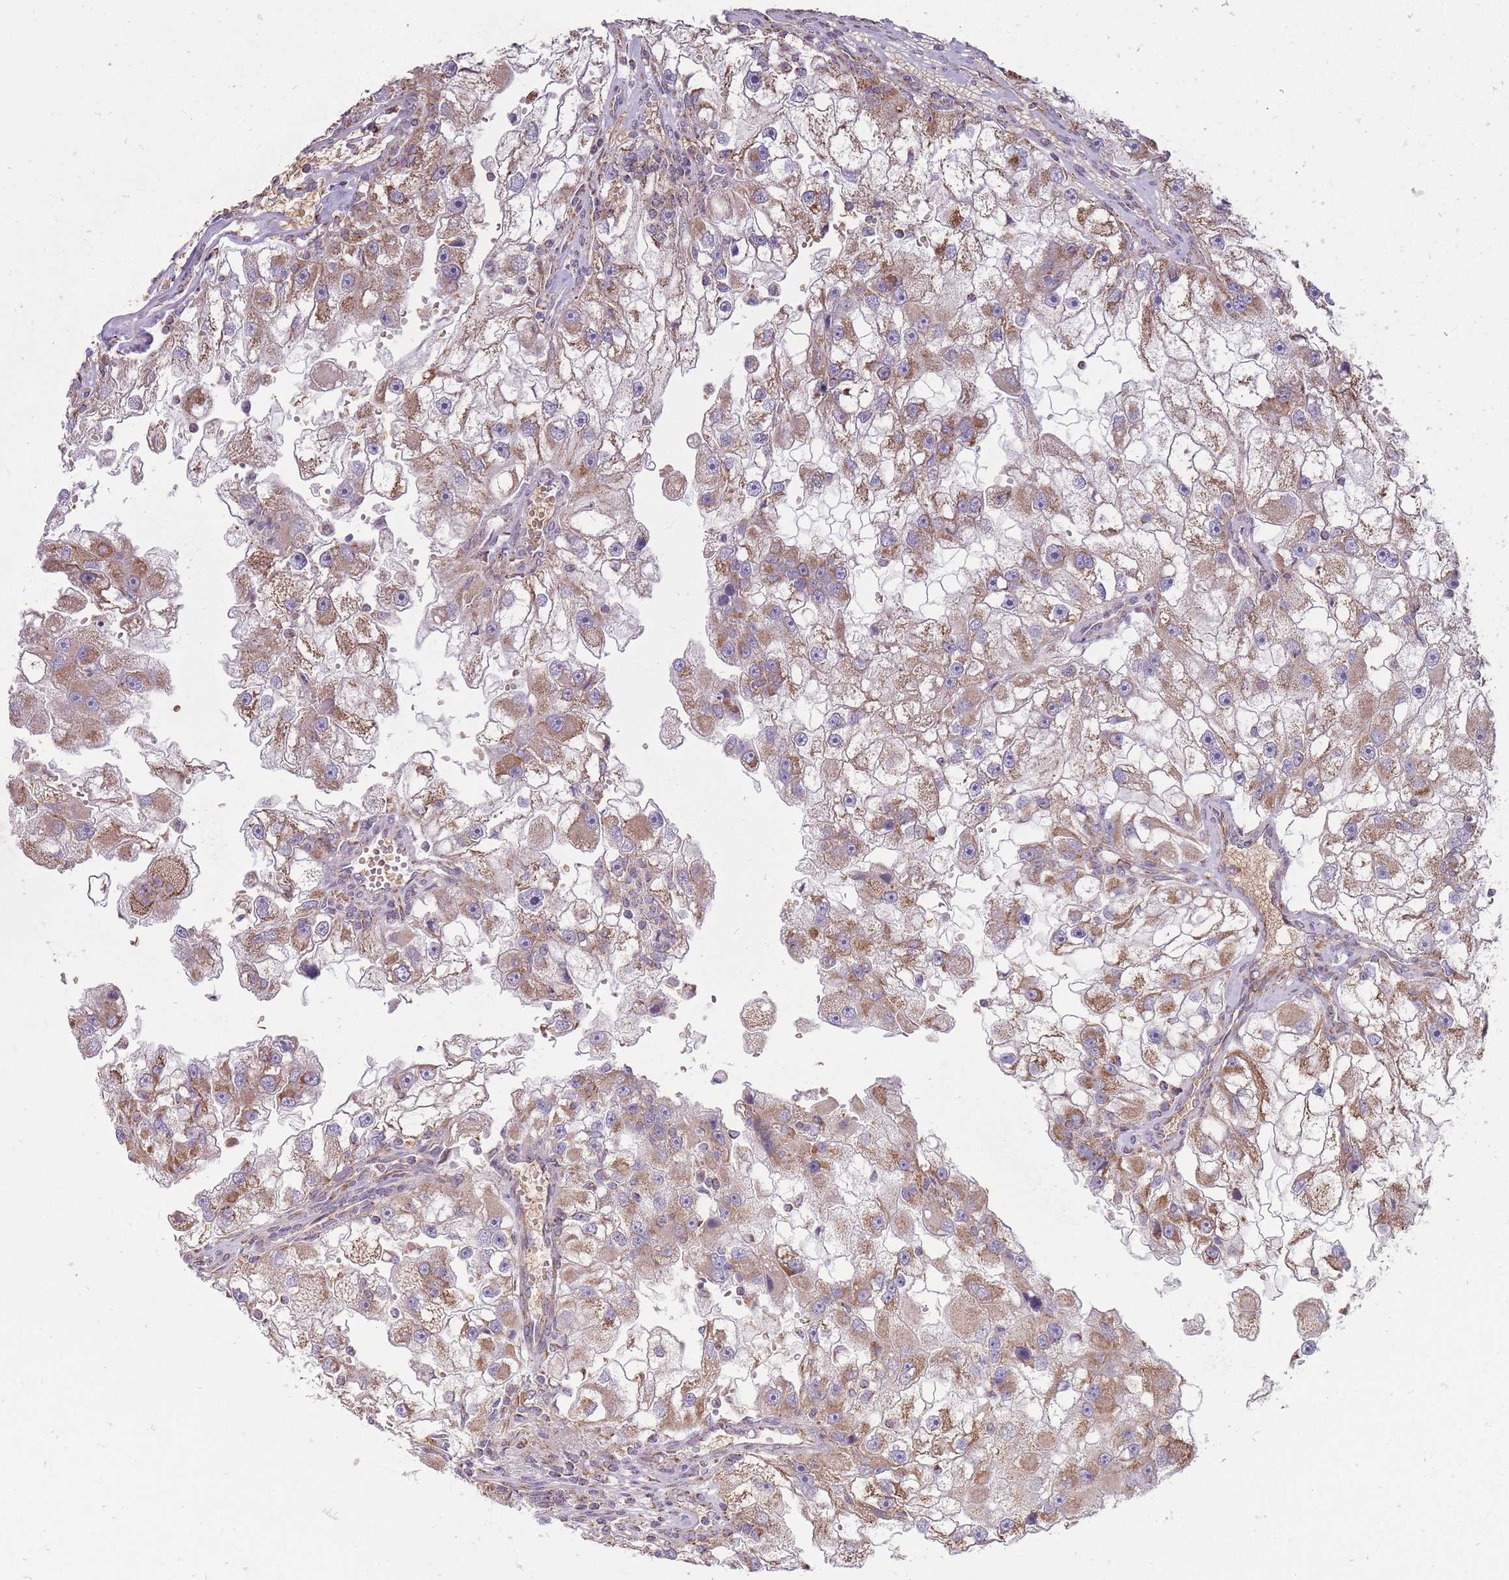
{"staining": {"intensity": "moderate", "quantity": ">75%", "location": "cytoplasmic/membranous"}, "tissue": "renal cancer", "cell_type": "Tumor cells", "image_type": "cancer", "snomed": [{"axis": "morphology", "description": "Adenocarcinoma, NOS"}, {"axis": "topography", "description": "Kidney"}], "caption": "DAB immunohistochemical staining of adenocarcinoma (renal) reveals moderate cytoplasmic/membranous protein expression in about >75% of tumor cells.", "gene": "ANKRD10", "patient": {"sex": "male", "age": 63}}